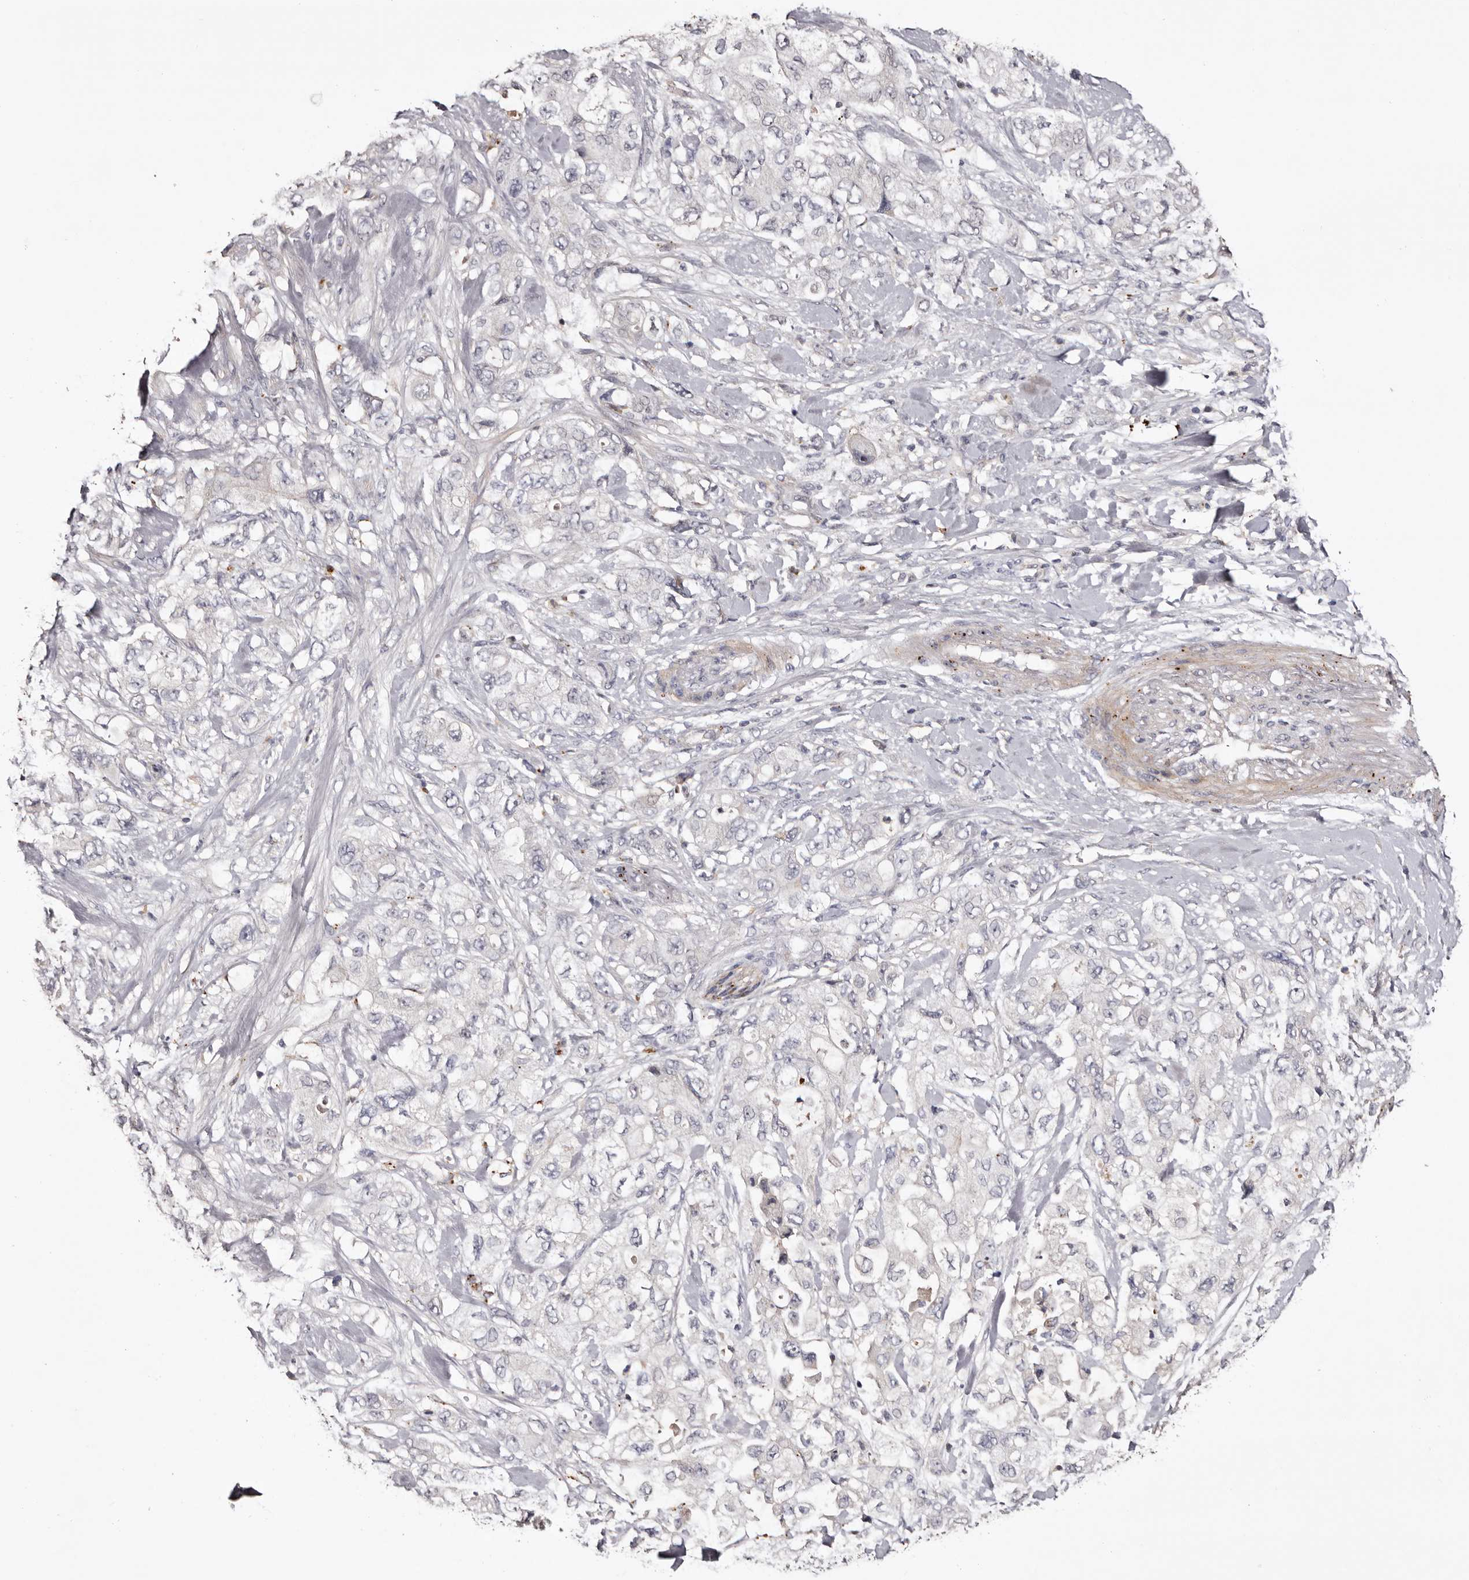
{"staining": {"intensity": "negative", "quantity": "none", "location": "none"}, "tissue": "pancreatic cancer", "cell_type": "Tumor cells", "image_type": "cancer", "snomed": [{"axis": "morphology", "description": "Adenocarcinoma, NOS"}, {"axis": "topography", "description": "Pancreas"}], "caption": "Histopathology image shows no significant protein expression in tumor cells of pancreatic cancer.", "gene": "SLC10A4", "patient": {"sex": "female", "age": 73}}